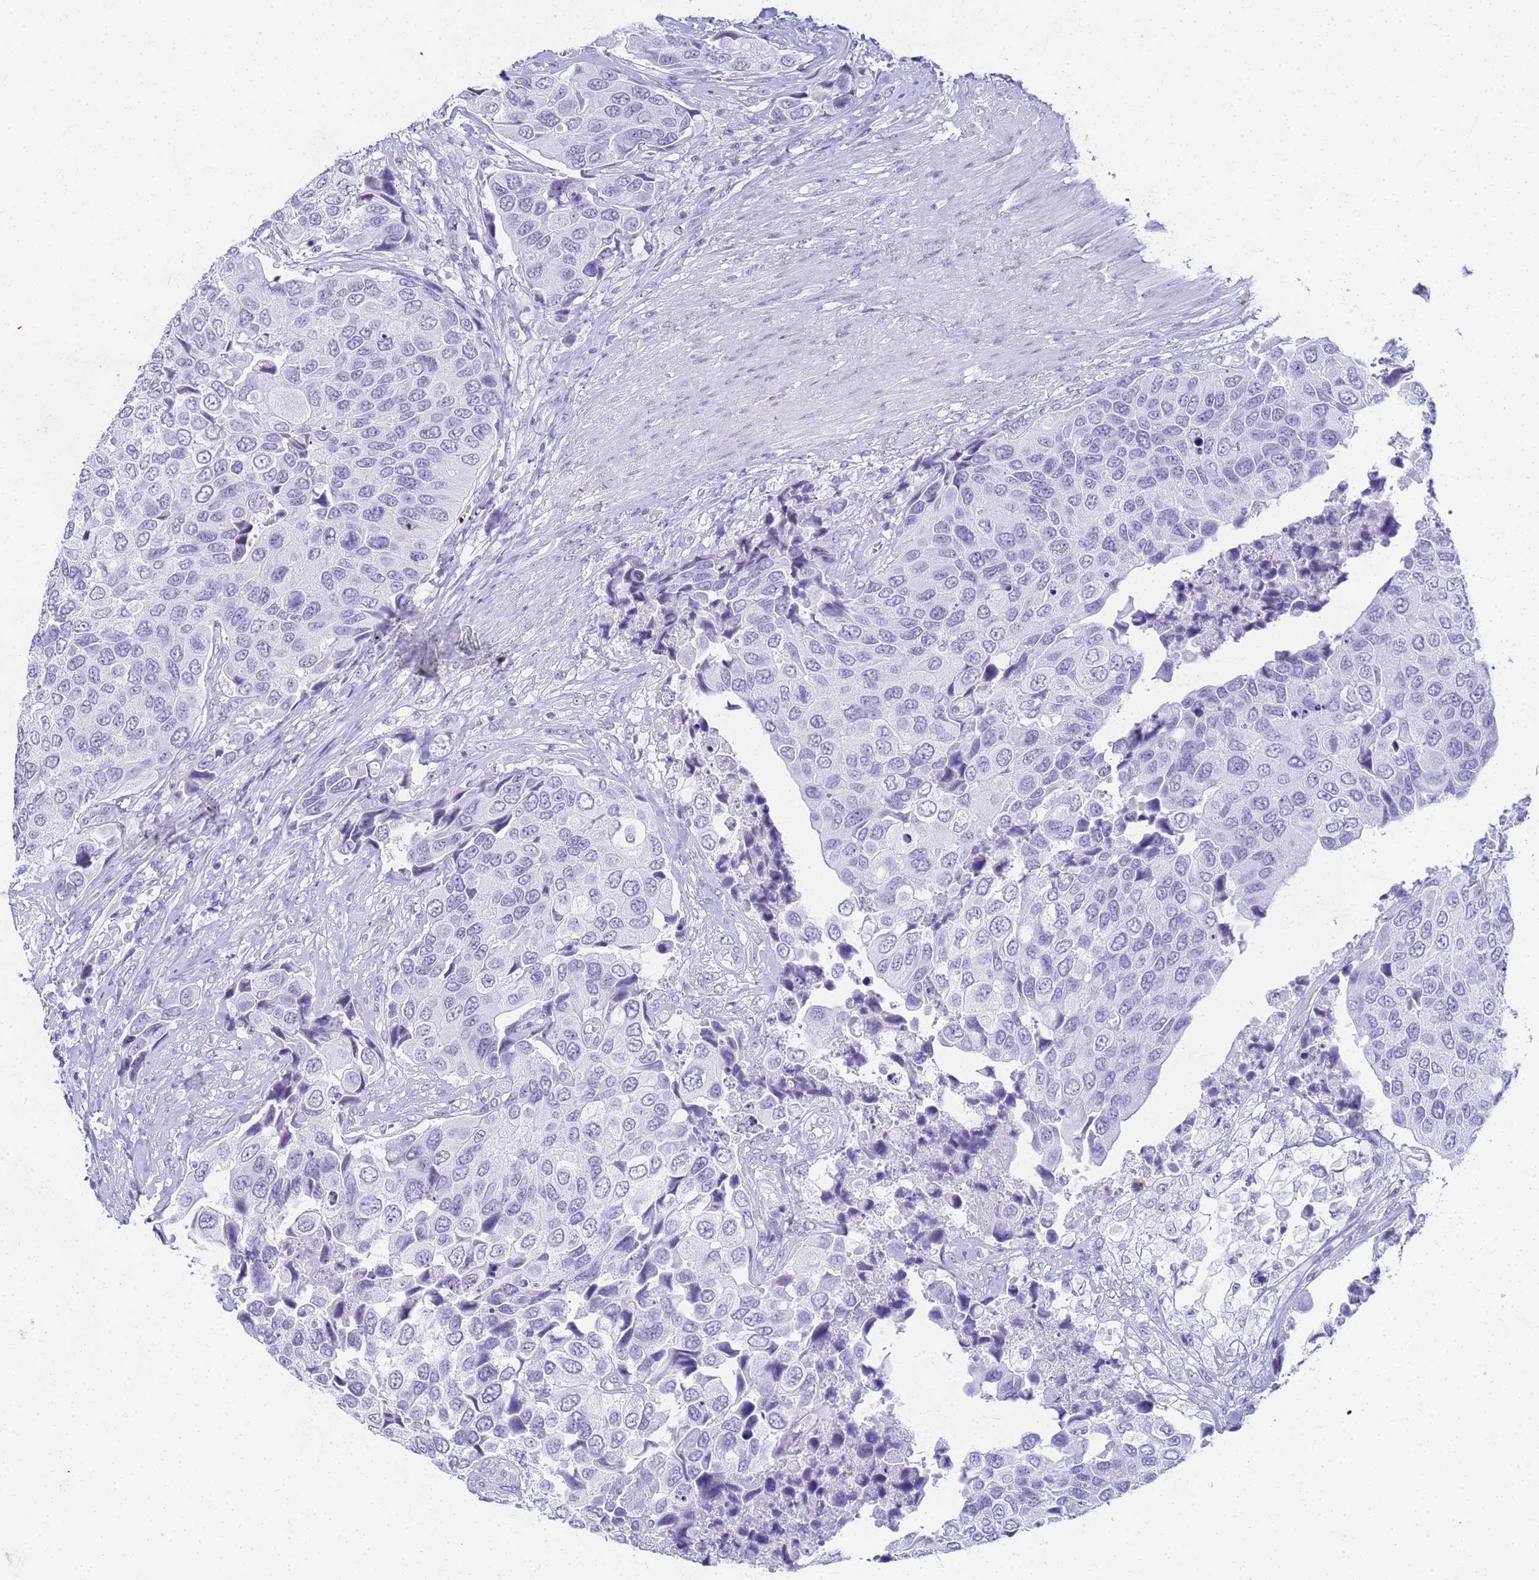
{"staining": {"intensity": "negative", "quantity": "none", "location": "none"}, "tissue": "urothelial cancer", "cell_type": "Tumor cells", "image_type": "cancer", "snomed": [{"axis": "morphology", "description": "Urothelial carcinoma, High grade"}, {"axis": "topography", "description": "Urinary bladder"}], "caption": "Immunohistochemistry of urothelial cancer exhibits no positivity in tumor cells. Brightfield microscopy of immunohistochemistry stained with DAB (3,3'-diaminobenzidine) (brown) and hematoxylin (blue), captured at high magnification.", "gene": "SLC7A9", "patient": {"sex": "male", "age": 74}}